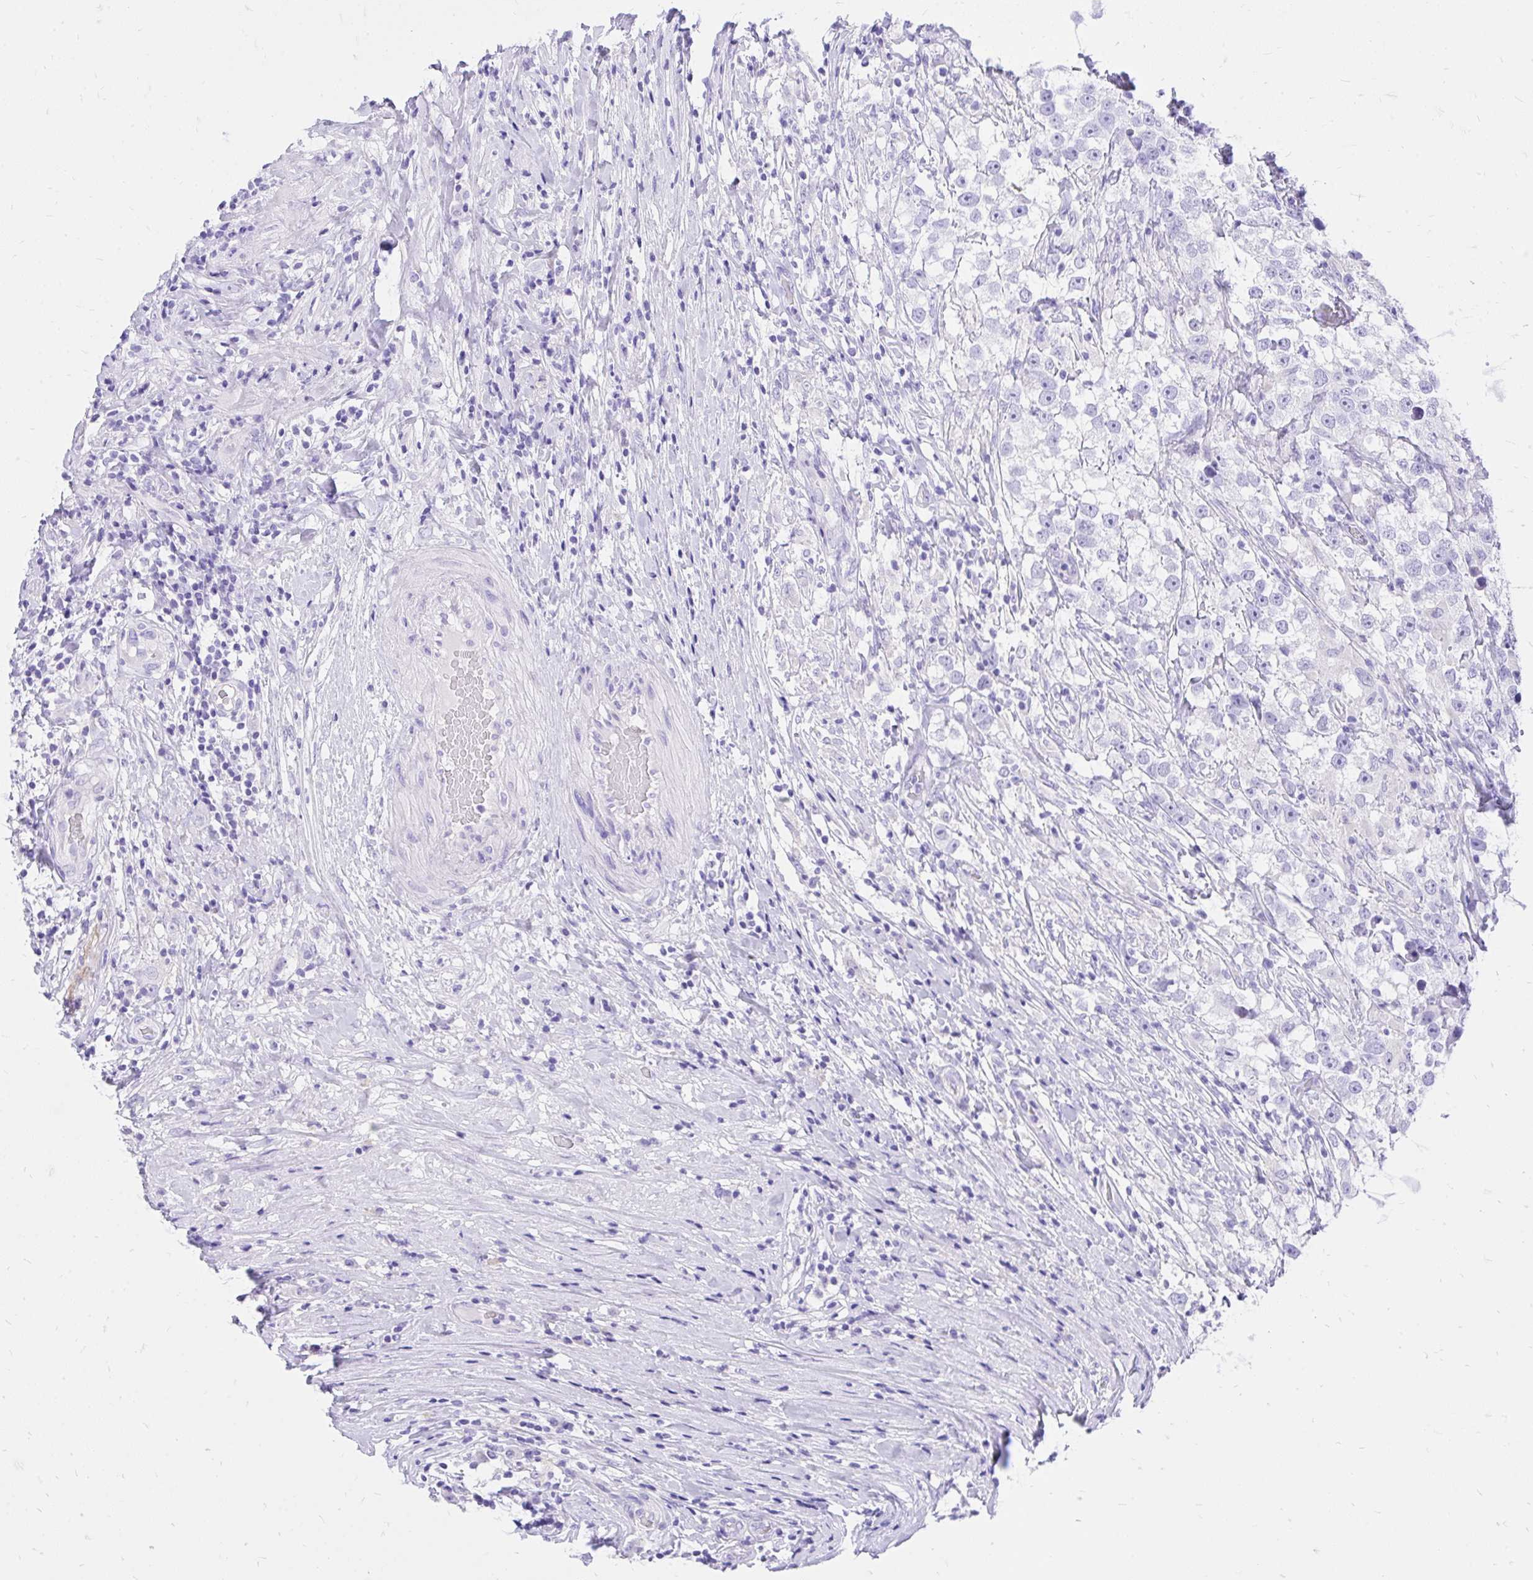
{"staining": {"intensity": "negative", "quantity": "none", "location": "none"}, "tissue": "testis cancer", "cell_type": "Tumor cells", "image_type": "cancer", "snomed": [{"axis": "morphology", "description": "Seminoma, NOS"}, {"axis": "topography", "description": "Testis"}], "caption": "Tumor cells are negative for protein expression in human testis cancer. (Stains: DAB immunohistochemistry with hematoxylin counter stain, Microscopy: brightfield microscopy at high magnification).", "gene": "MON1A", "patient": {"sex": "male", "age": 46}}